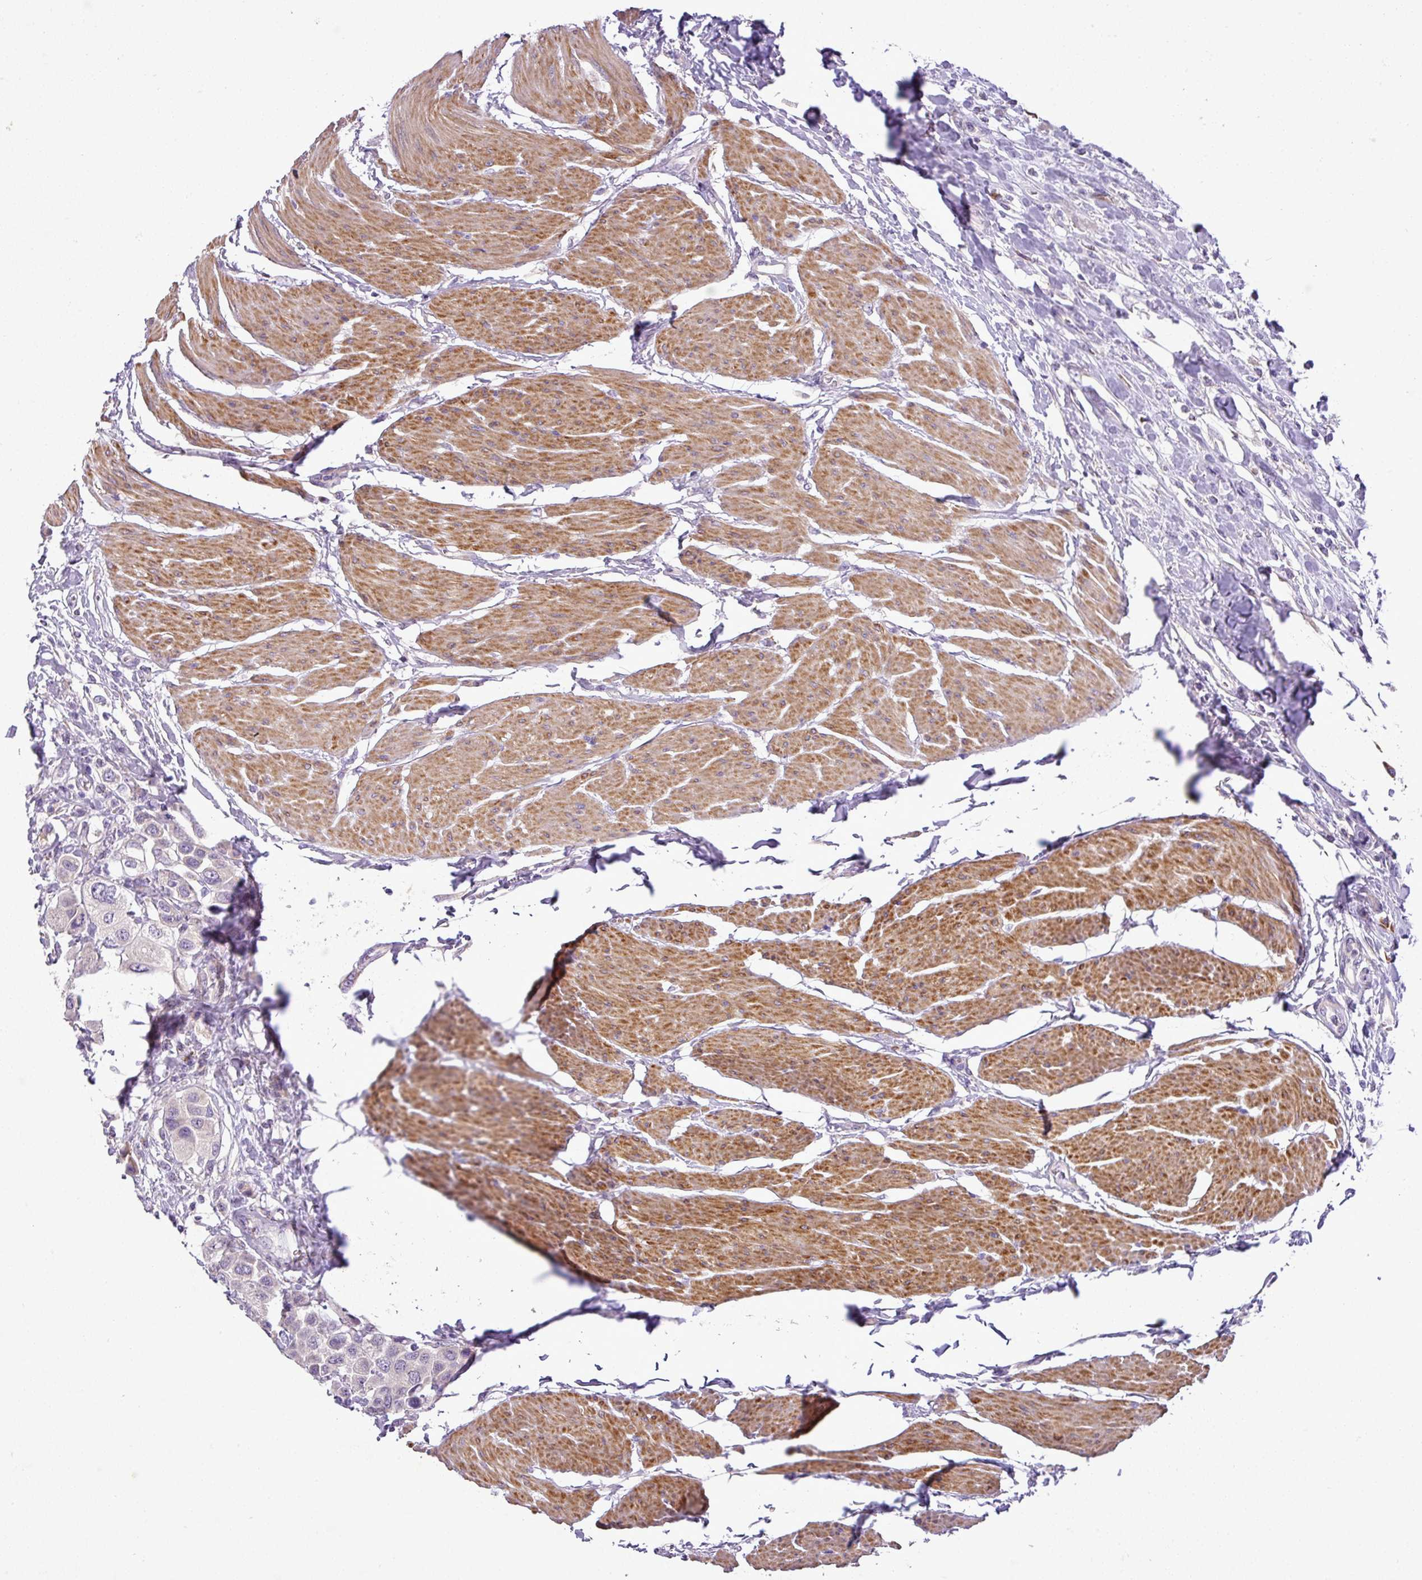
{"staining": {"intensity": "negative", "quantity": "none", "location": "none"}, "tissue": "urothelial cancer", "cell_type": "Tumor cells", "image_type": "cancer", "snomed": [{"axis": "morphology", "description": "Urothelial carcinoma, High grade"}, {"axis": "topography", "description": "Urinary bladder"}], "caption": "High magnification brightfield microscopy of urothelial cancer stained with DAB (brown) and counterstained with hematoxylin (blue): tumor cells show no significant staining.", "gene": "MOCS3", "patient": {"sex": "male", "age": 50}}